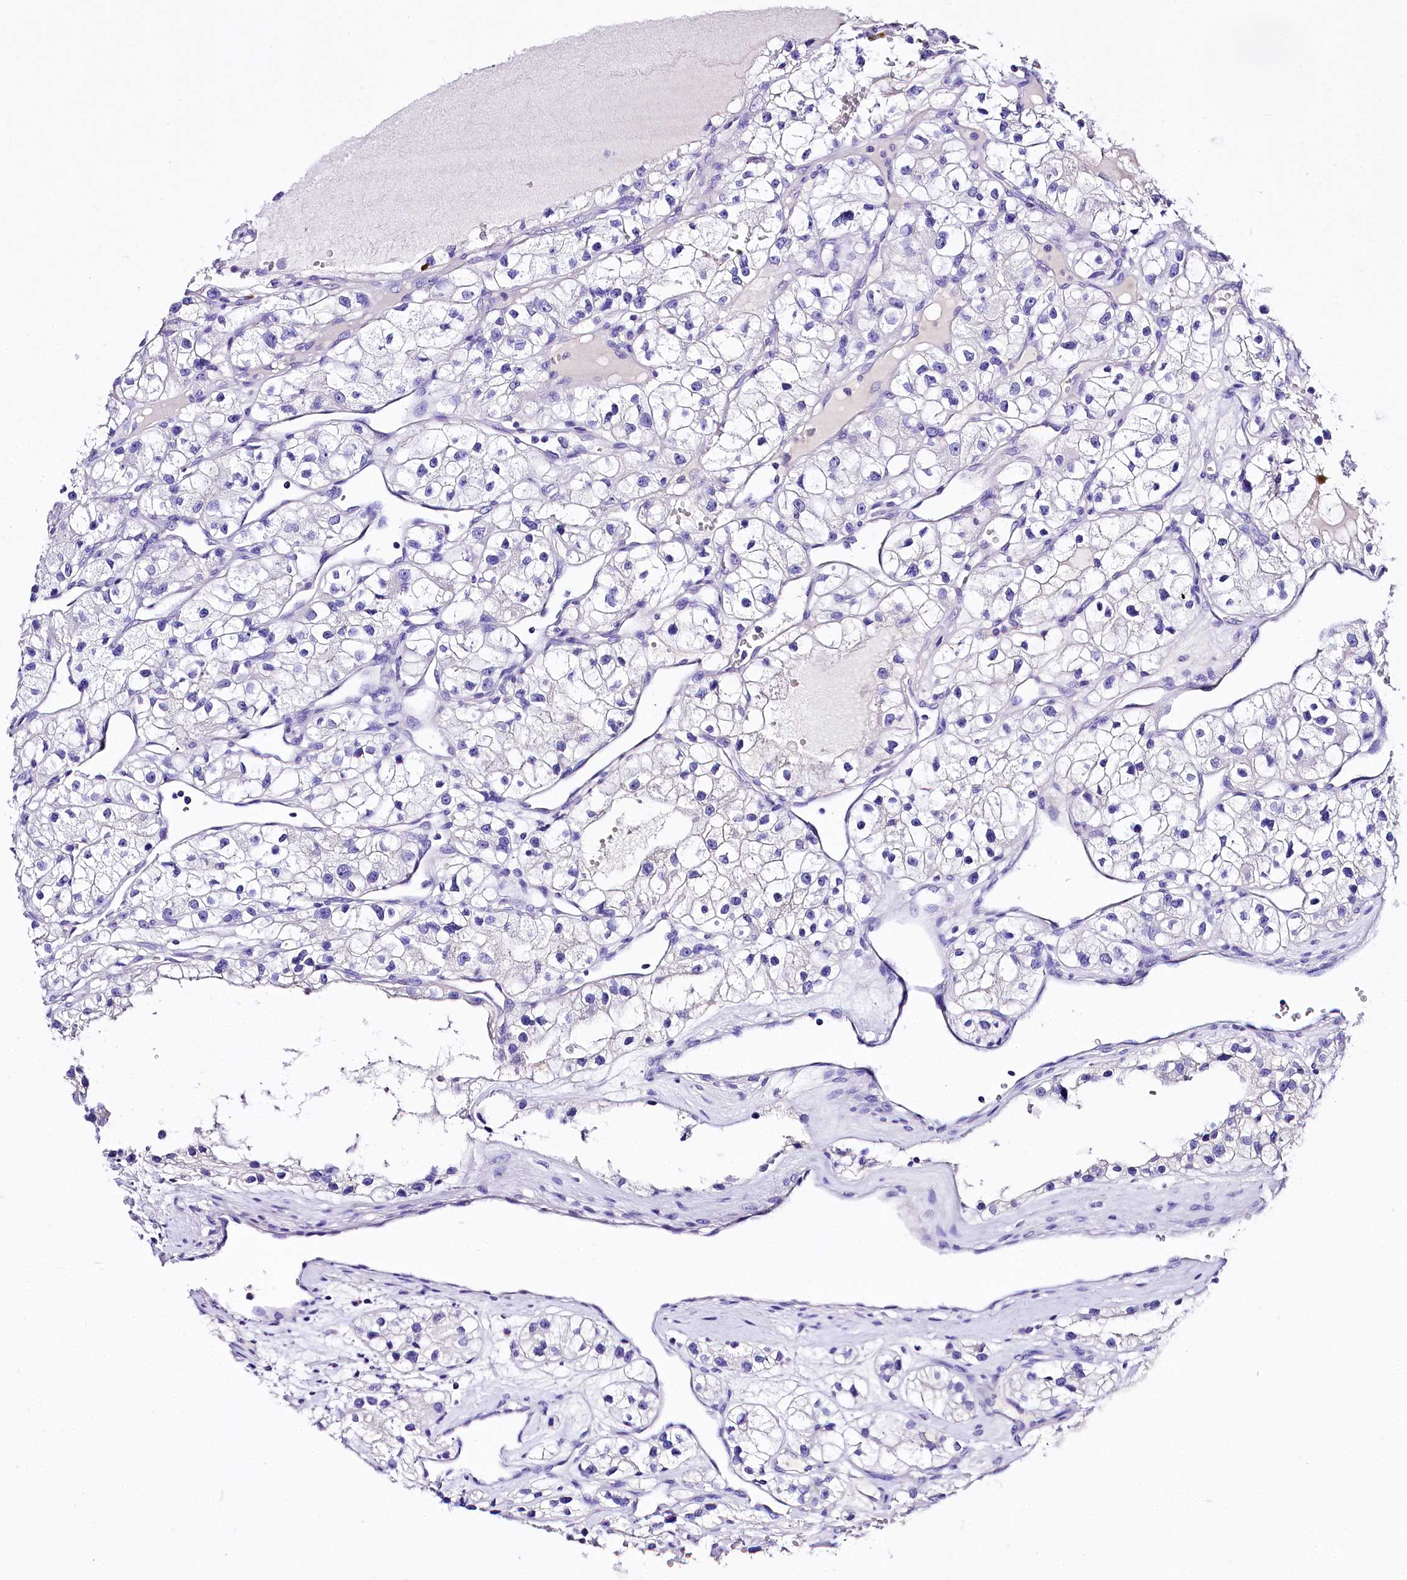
{"staining": {"intensity": "negative", "quantity": "none", "location": "none"}, "tissue": "renal cancer", "cell_type": "Tumor cells", "image_type": "cancer", "snomed": [{"axis": "morphology", "description": "Adenocarcinoma, NOS"}, {"axis": "topography", "description": "Kidney"}], "caption": "Tumor cells are negative for protein expression in human renal cancer (adenocarcinoma). The staining was performed using DAB to visualize the protein expression in brown, while the nuclei were stained in blue with hematoxylin (Magnification: 20x).", "gene": "A2ML1", "patient": {"sex": "female", "age": 57}}